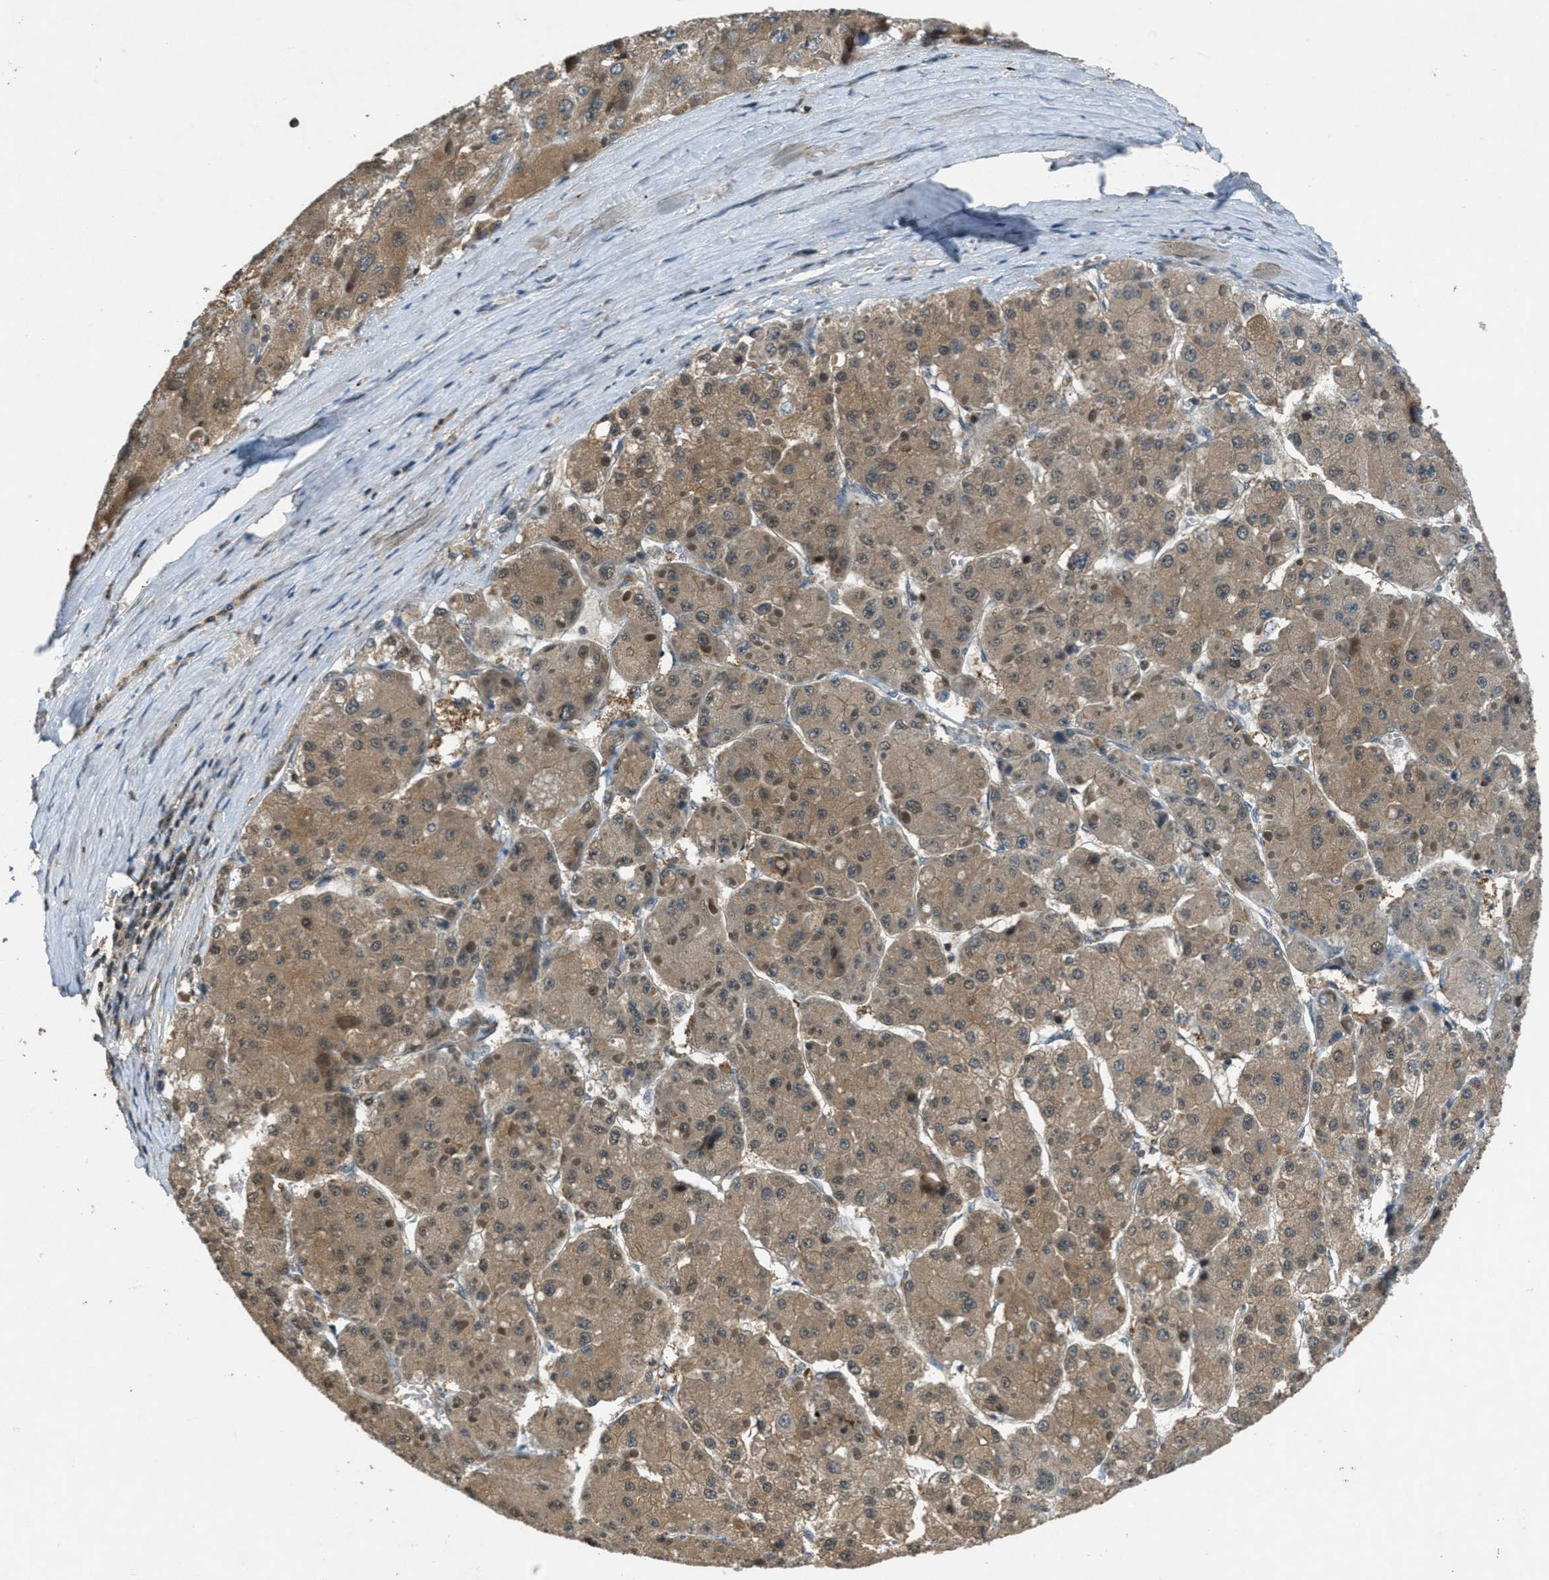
{"staining": {"intensity": "moderate", "quantity": ">75%", "location": "cytoplasmic/membranous"}, "tissue": "liver cancer", "cell_type": "Tumor cells", "image_type": "cancer", "snomed": [{"axis": "morphology", "description": "Carcinoma, Hepatocellular, NOS"}, {"axis": "topography", "description": "Liver"}], "caption": "This is an image of immunohistochemistry staining of liver hepatocellular carcinoma, which shows moderate positivity in the cytoplasmic/membranous of tumor cells.", "gene": "DUSP6", "patient": {"sex": "female", "age": 73}}